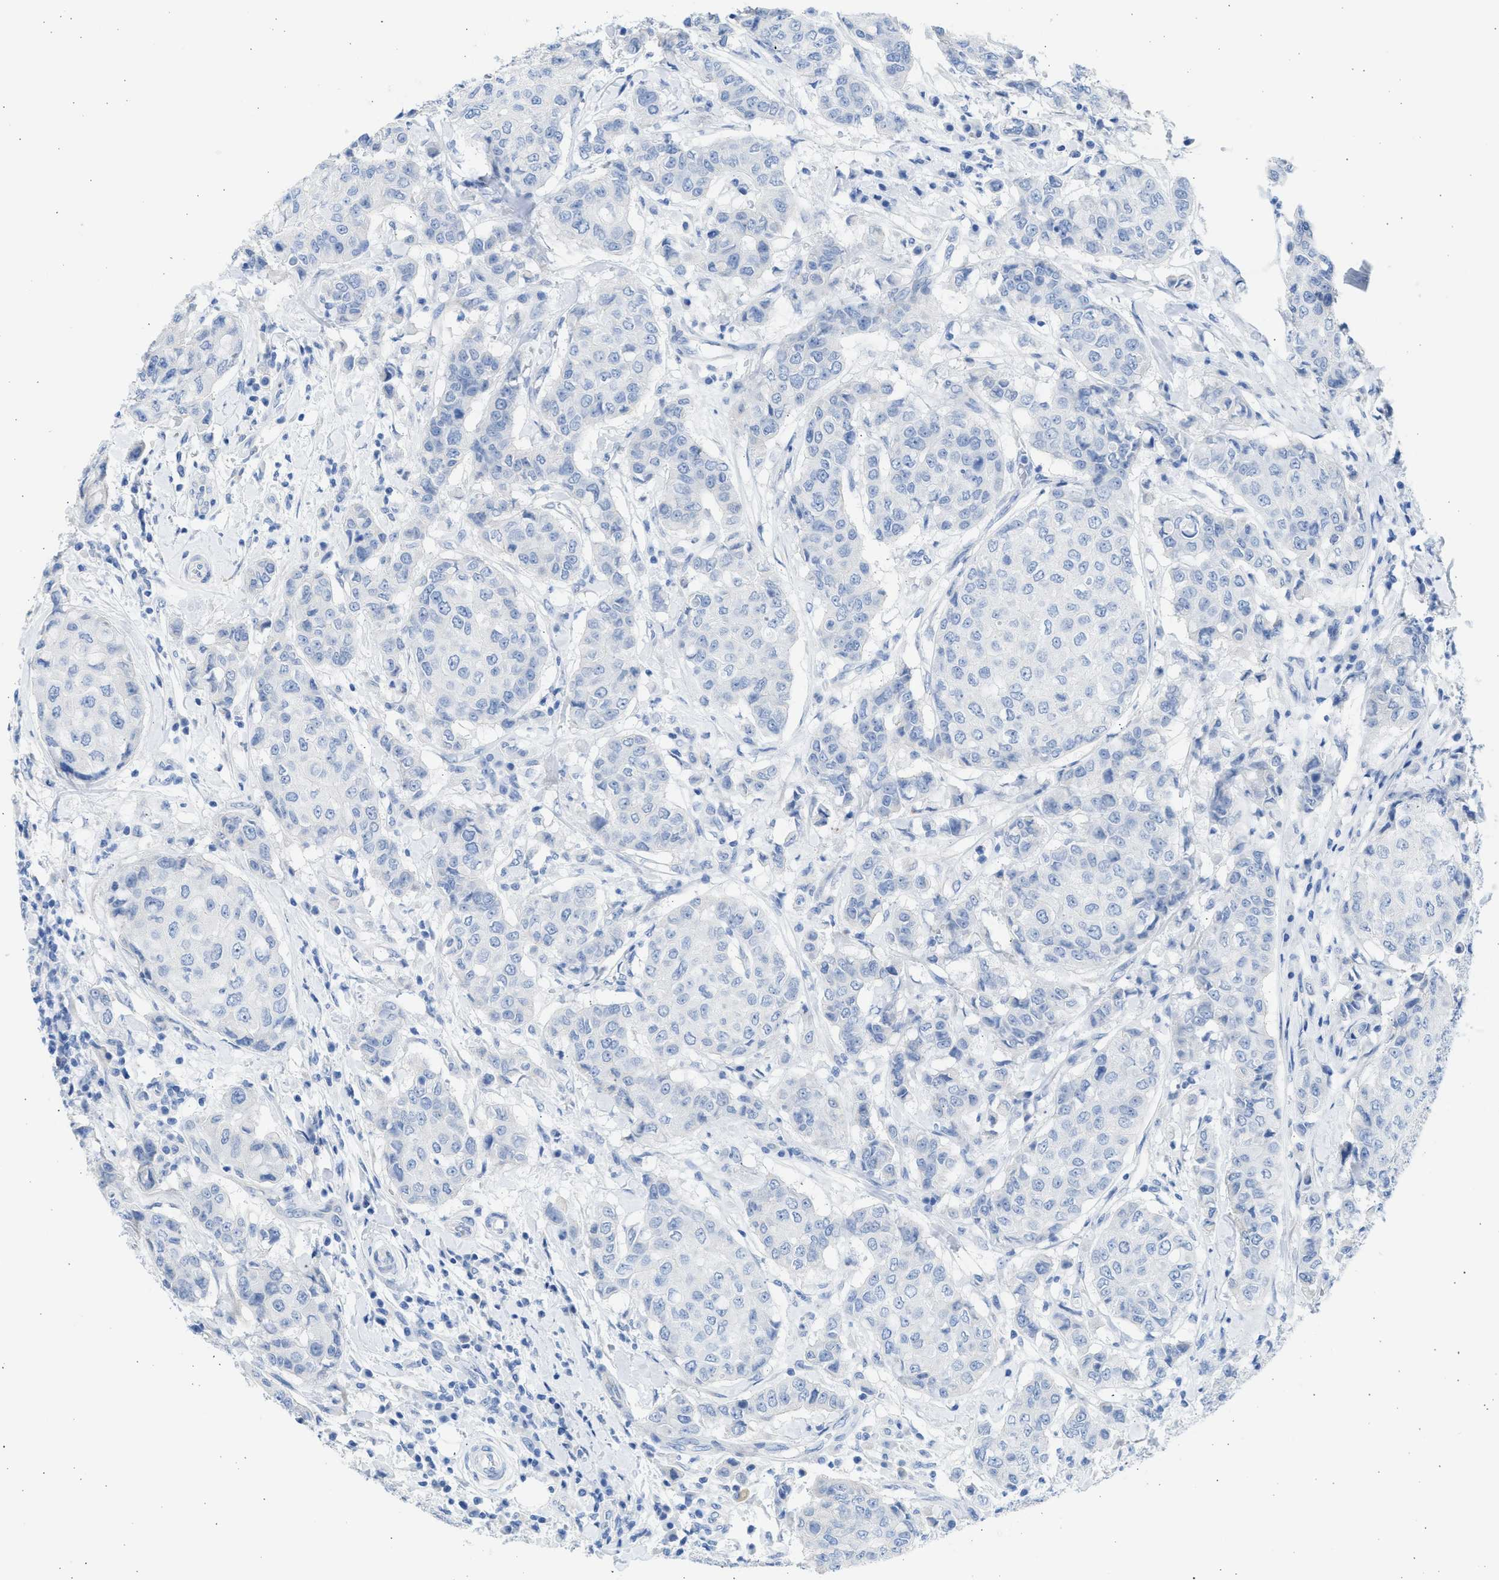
{"staining": {"intensity": "negative", "quantity": "none", "location": "none"}, "tissue": "breast cancer", "cell_type": "Tumor cells", "image_type": "cancer", "snomed": [{"axis": "morphology", "description": "Duct carcinoma"}, {"axis": "topography", "description": "Breast"}], "caption": "Immunohistochemistry (IHC) micrograph of neoplastic tissue: breast invasive ductal carcinoma stained with DAB (3,3'-diaminobenzidine) shows no significant protein expression in tumor cells.", "gene": "SPATA3", "patient": {"sex": "female", "age": 27}}